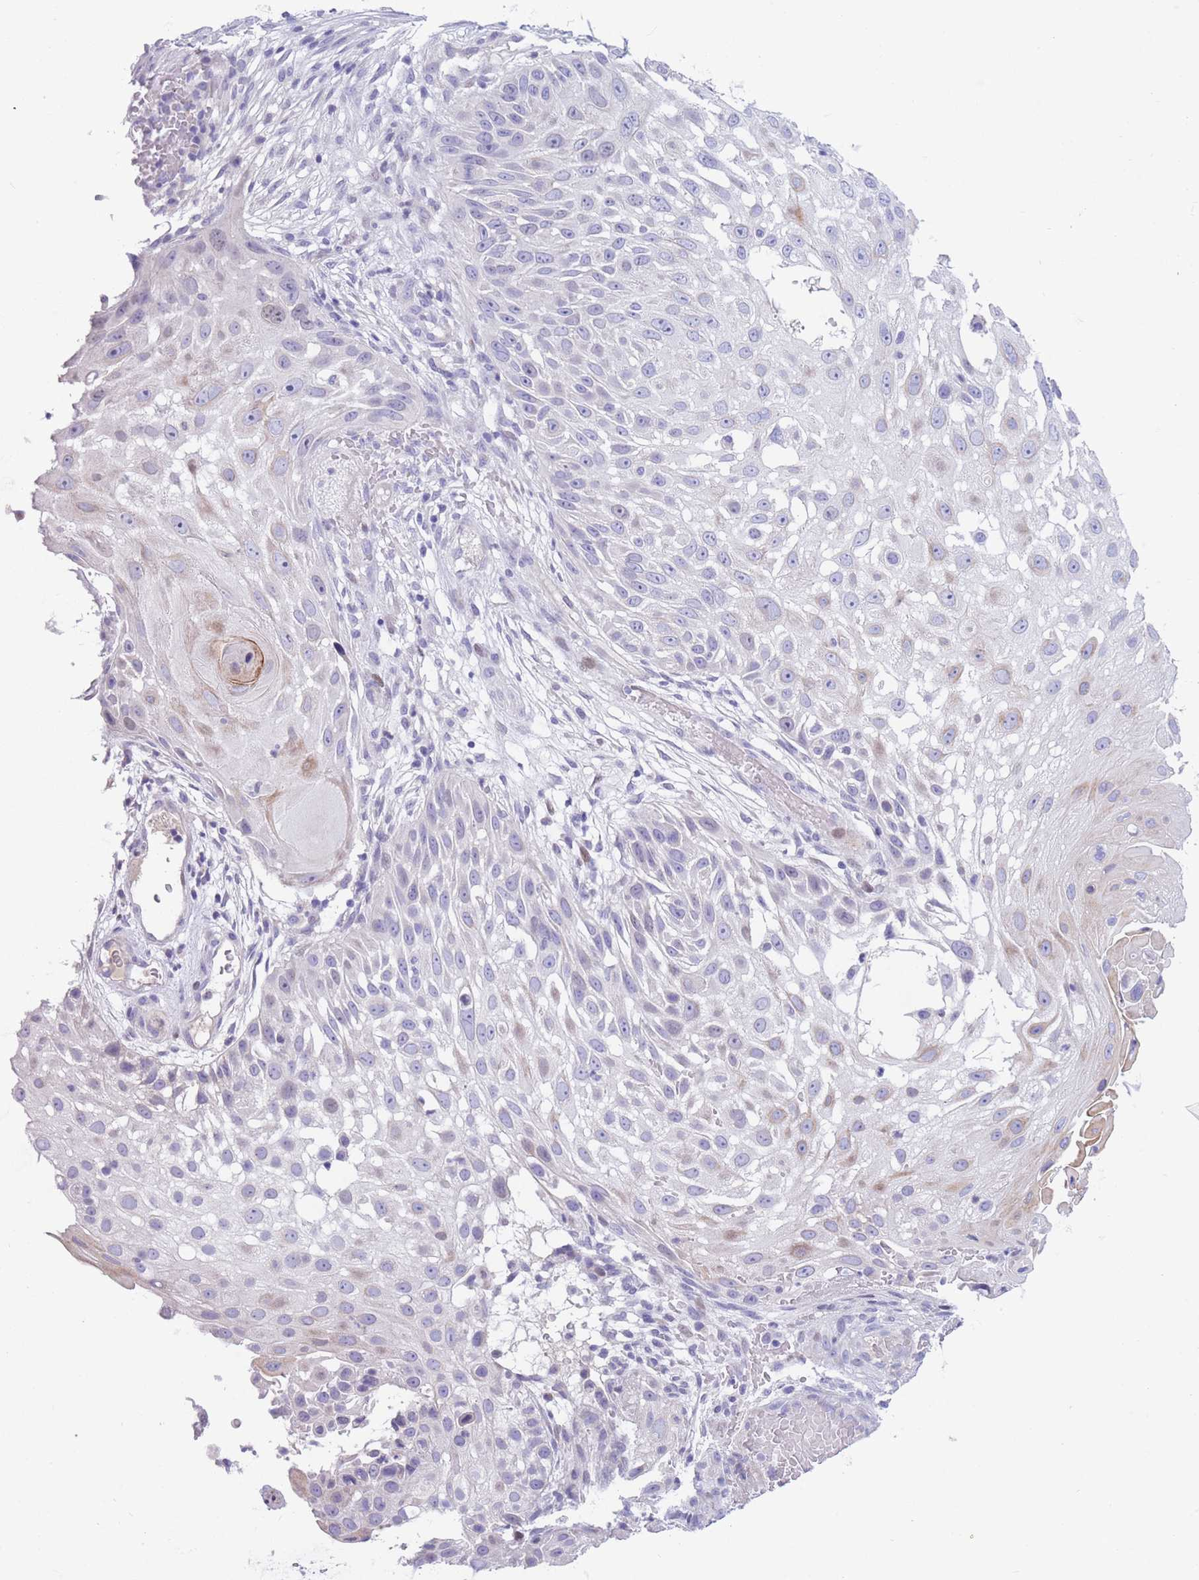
{"staining": {"intensity": "negative", "quantity": "none", "location": "none"}, "tissue": "skin cancer", "cell_type": "Tumor cells", "image_type": "cancer", "snomed": [{"axis": "morphology", "description": "Squamous cell carcinoma, NOS"}, {"axis": "topography", "description": "Skin"}], "caption": "IHC photomicrograph of neoplastic tissue: human squamous cell carcinoma (skin) stained with DAB (3,3'-diaminobenzidine) exhibits no significant protein expression in tumor cells.", "gene": "SHCBP1", "patient": {"sex": "female", "age": 44}}